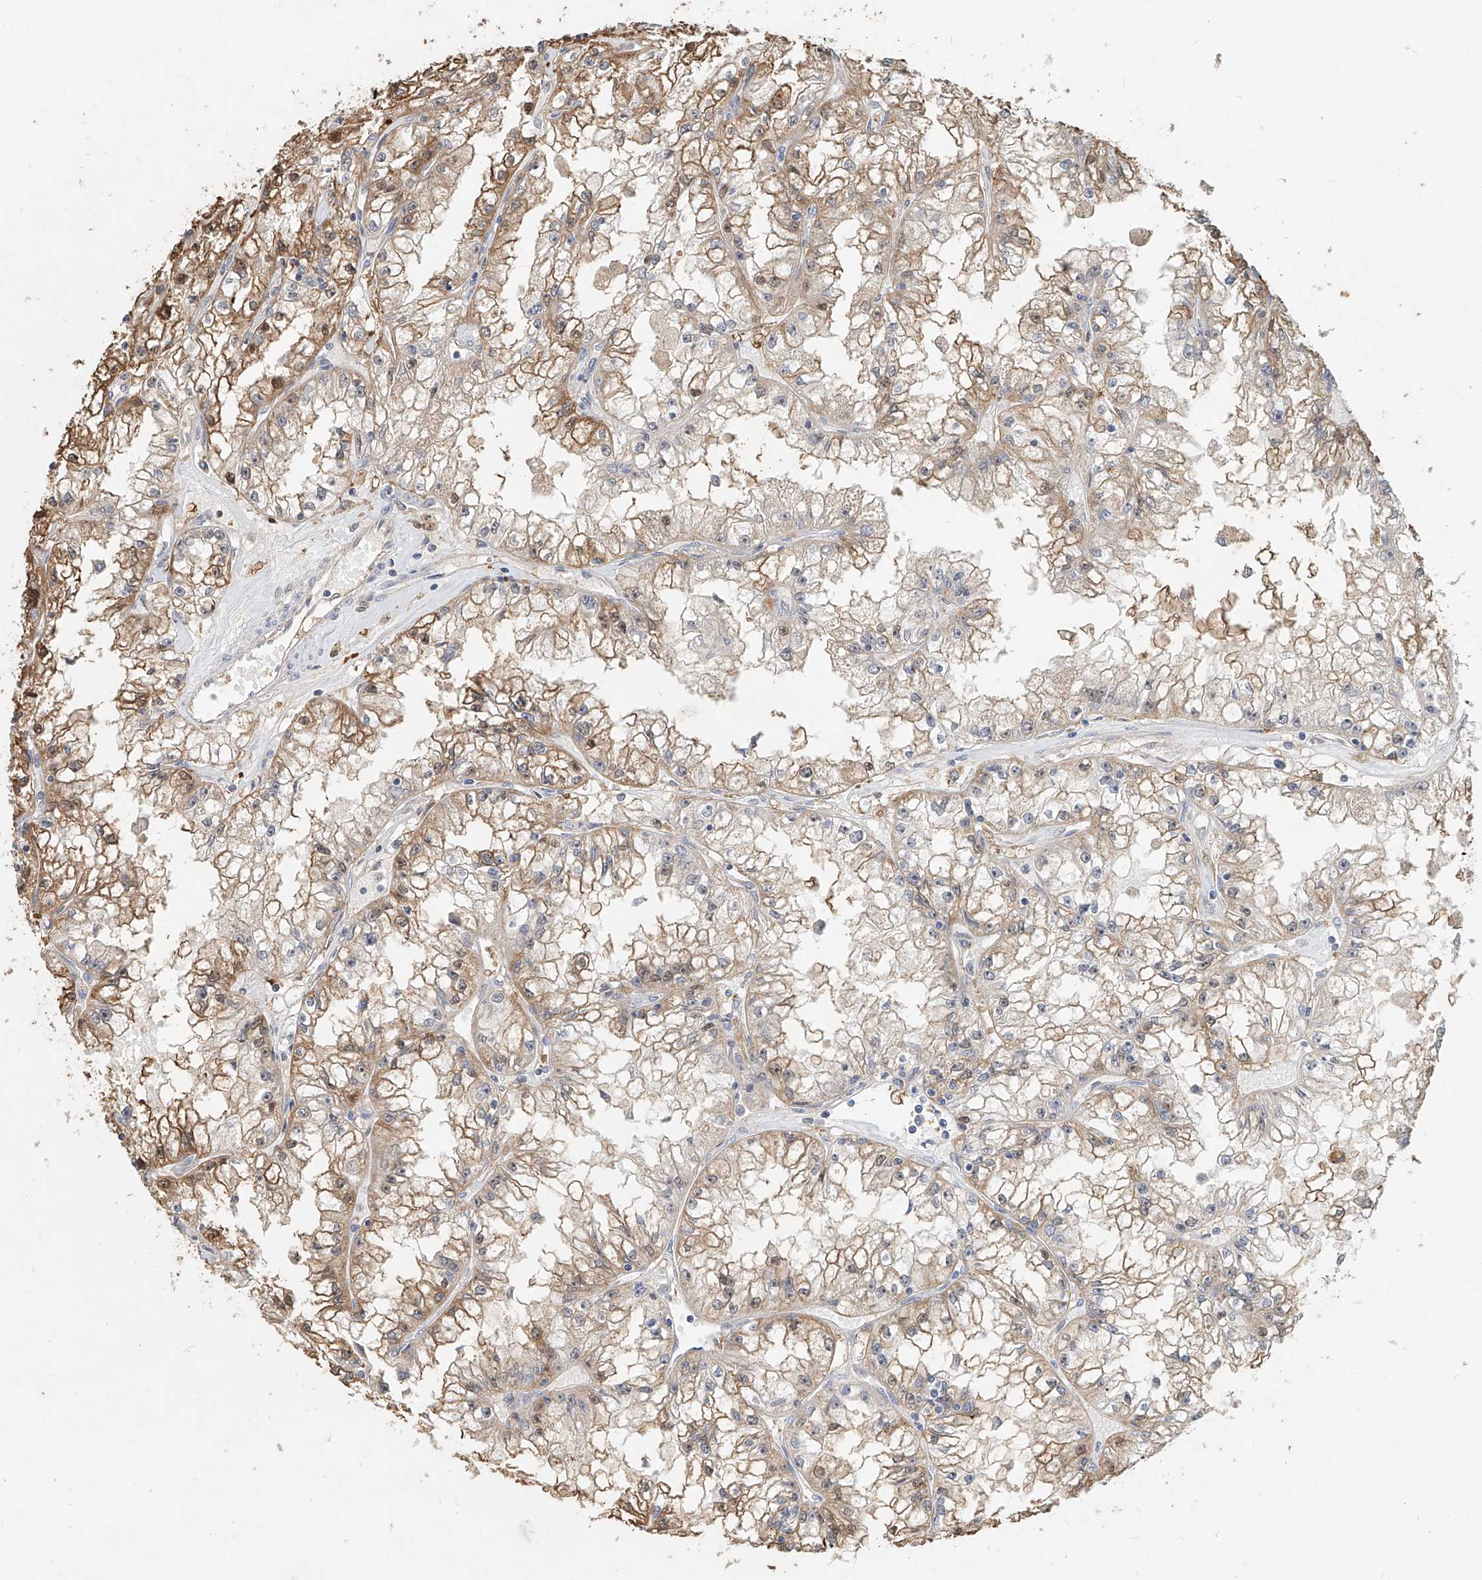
{"staining": {"intensity": "moderate", "quantity": "25%-75%", "location": "cytoplasmic/membranous"}, "tissue": "renal cancer", "cell_type": "Tumor cells", "image_type": "cancer", "snomed": [{"axis": "morphology", "description": "Adenocarcinoma, NOS"}, {"axis": "topography", "description": "Kidney"}], "caption": "Moderate cytoplasmic/membranous protein staining is identified in approximately 25%-75% of tumor cells in renal cancer.", "gene": "RMND1", "patient": {"sex": "male", "age": 56}}